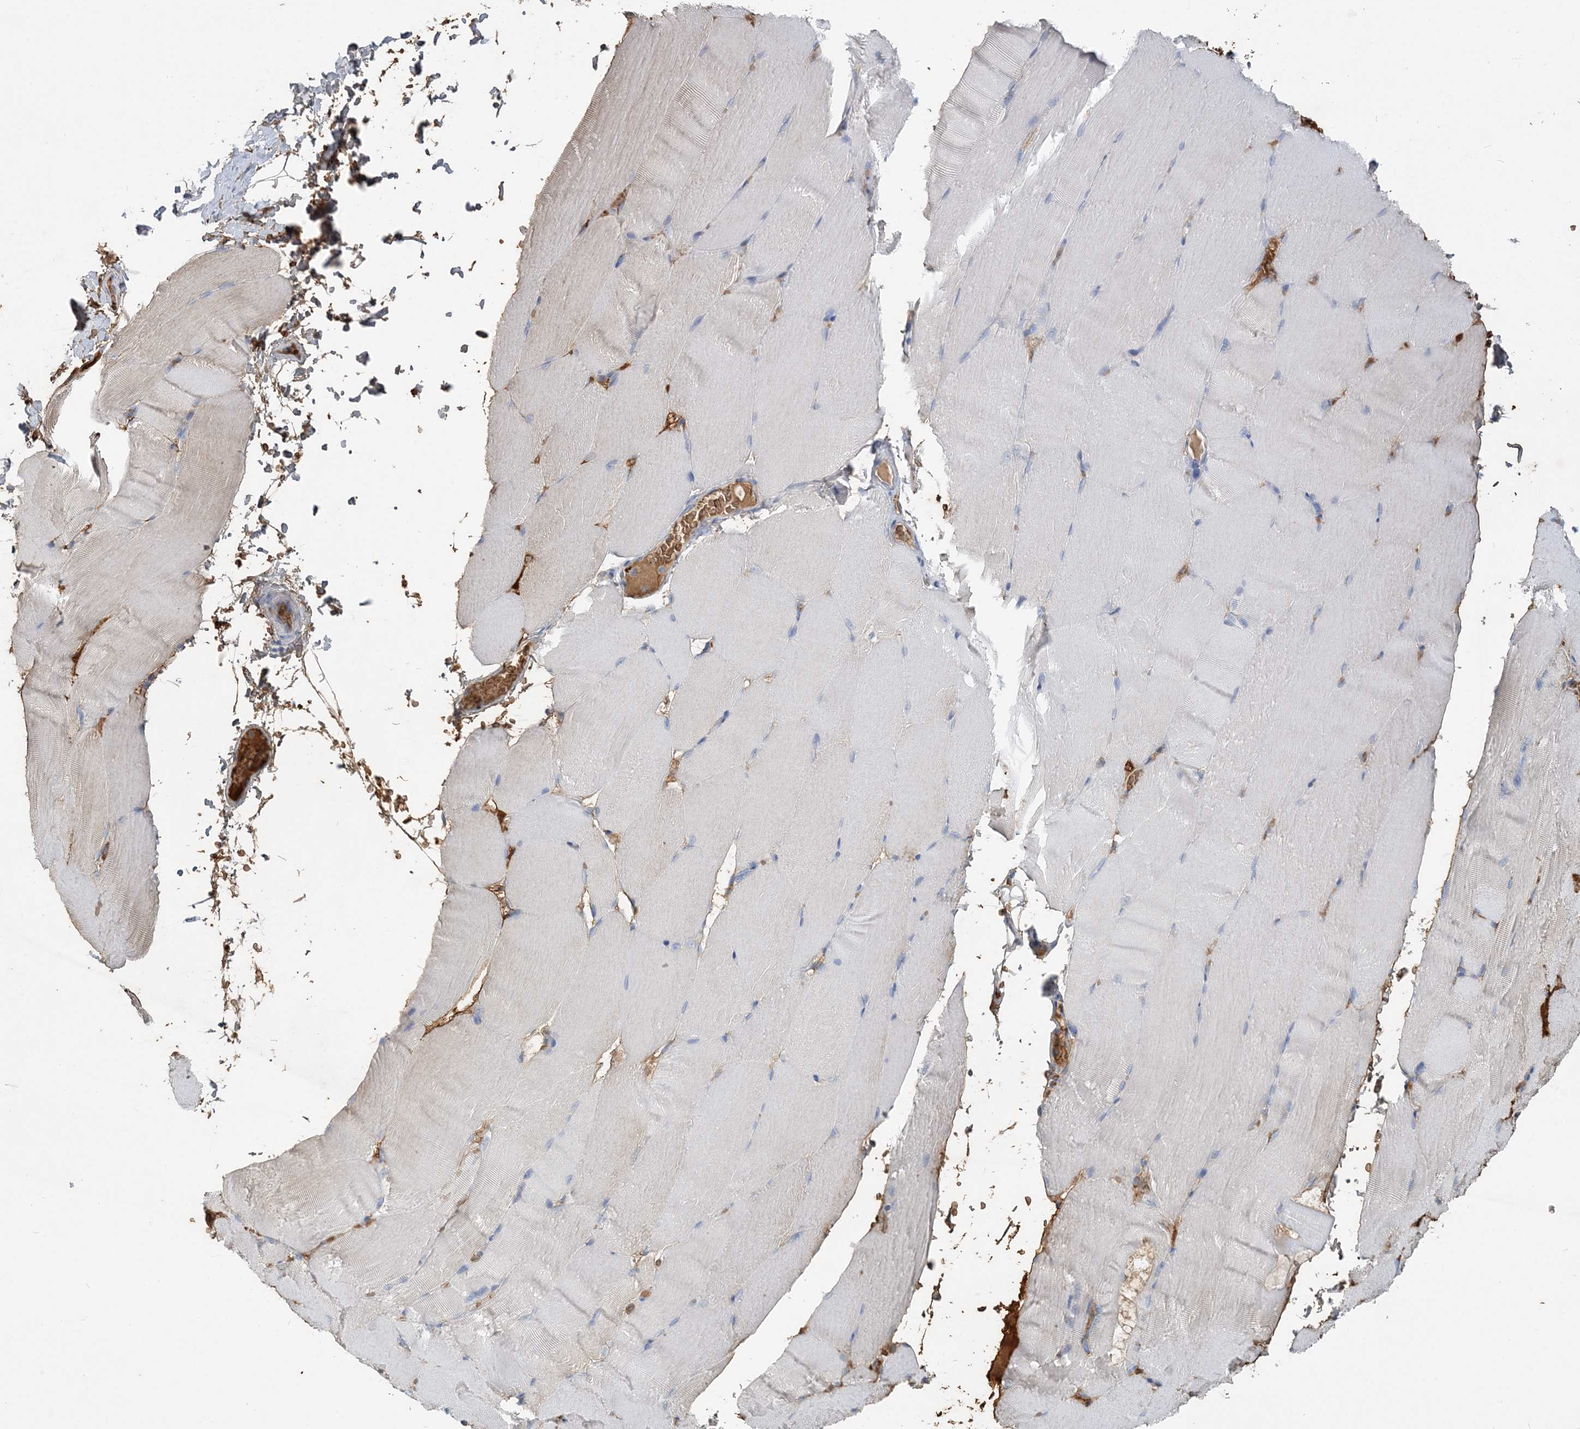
{"staining": {"intensity": "negative", "quantity": "none", "location": "none"}, "tissue": "skeletal muscle", "cell_type": "Myocytes", "image_type": "normal", "snomed": [{"axis": "morphology", "description": "Normal tissue, NOS"}, {"axis": "topography", "description": "Skeletal muscle"}, {"axis": "topography", "description": "Parathyroid gland"}], "caption": "This is an IHC image of benign skeletal muscle. There is no expression in myocytes.", "gene": "HBD", "patient": {"sex": "female", "age": 37}}